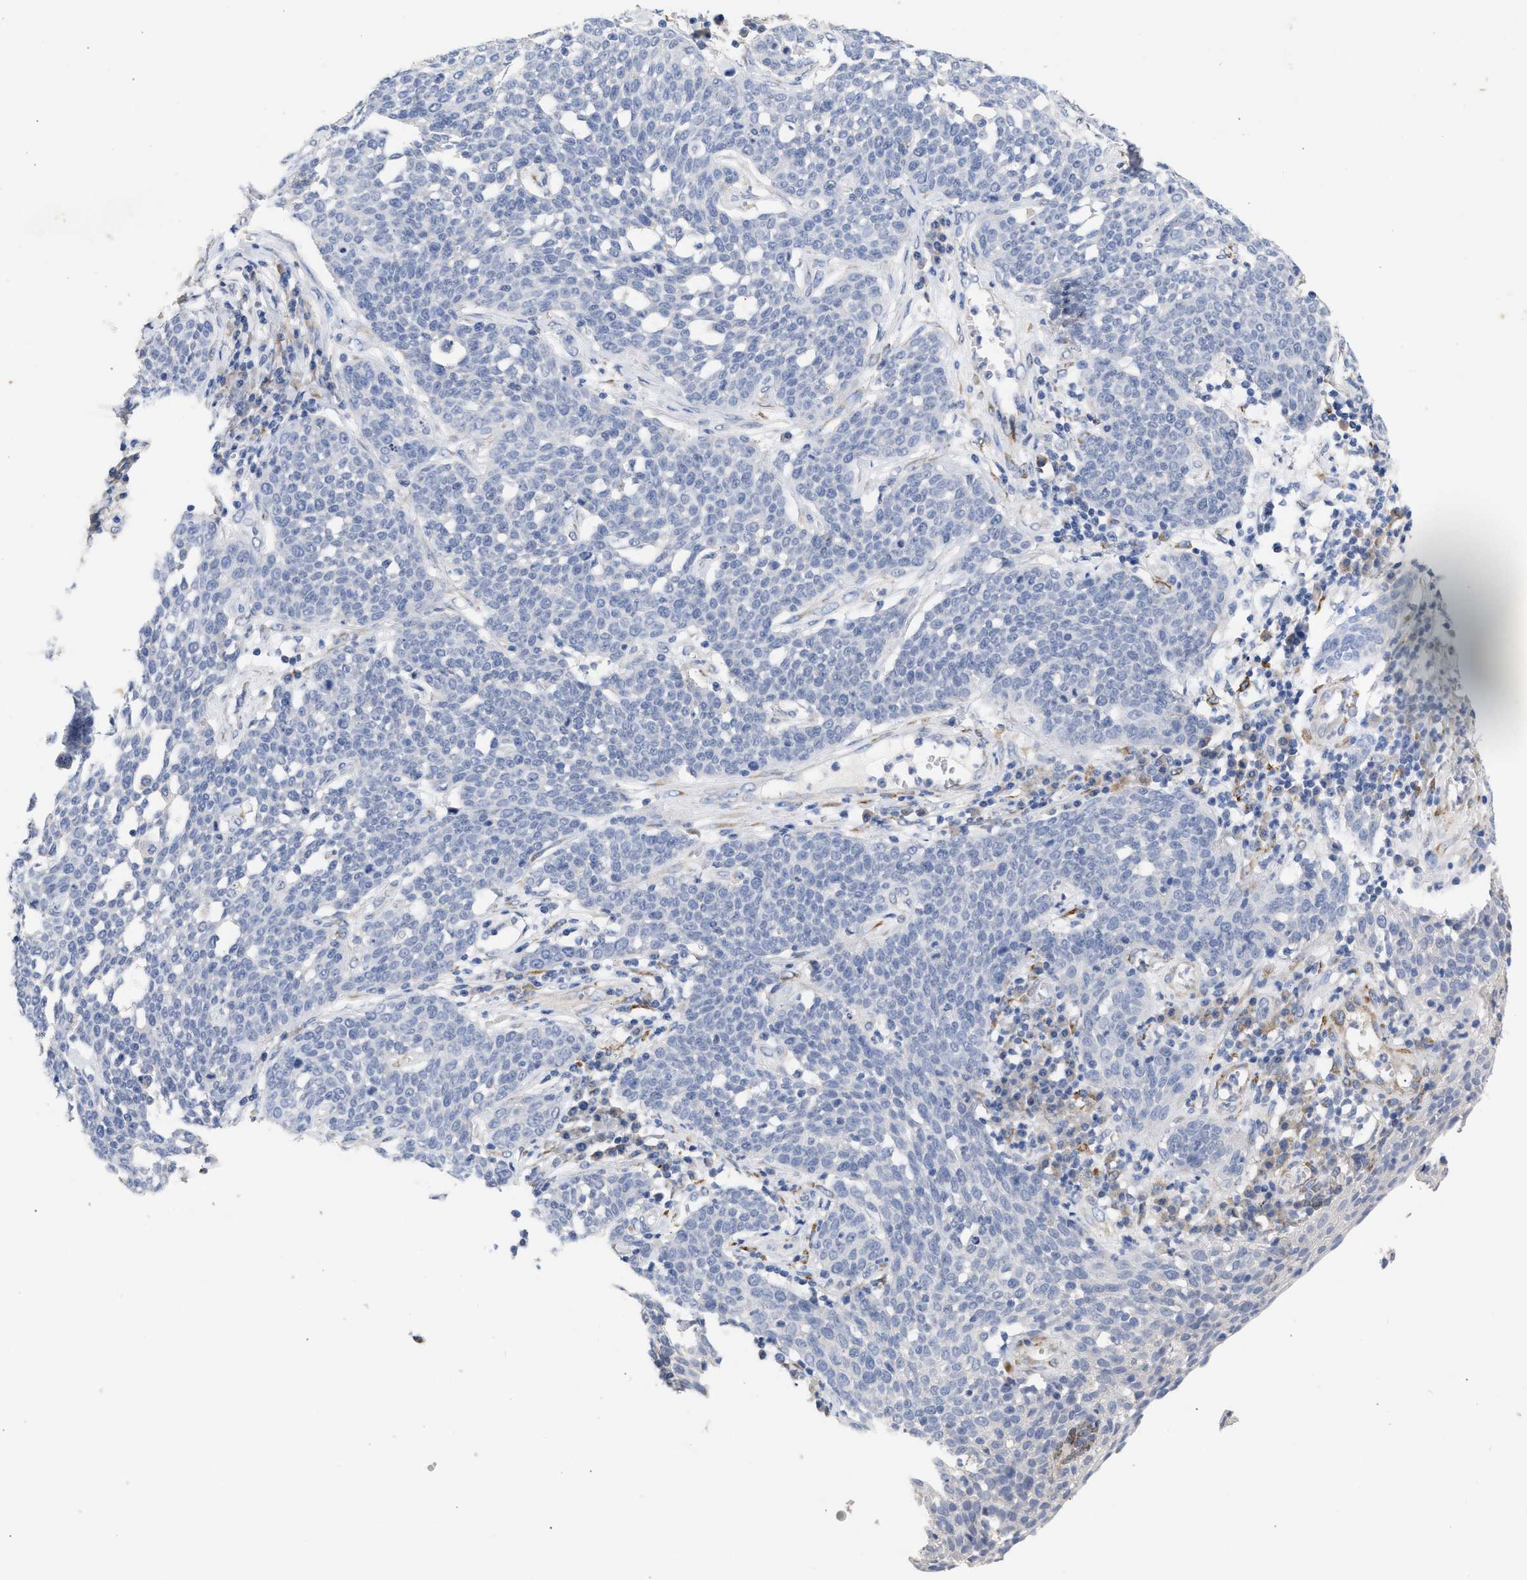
{"staining": {"intensity": "negative", "quantity": "none", "location": "none"}, "tissue": "cervical cancer", "cell_type": "Tumor cells", "image_type": "cancer", "snomed": [{"axis": "morphology", "description": "Squamous cell carcinoma, NOS"}, {"axis": "topography", "description": "Cervix"}], "caption": "Tumor cells are negative for protein expression in human cervical squamous cell carcinoma.", "gene": "SELENOM", "patient": {"sex": "female", "age": 34}}